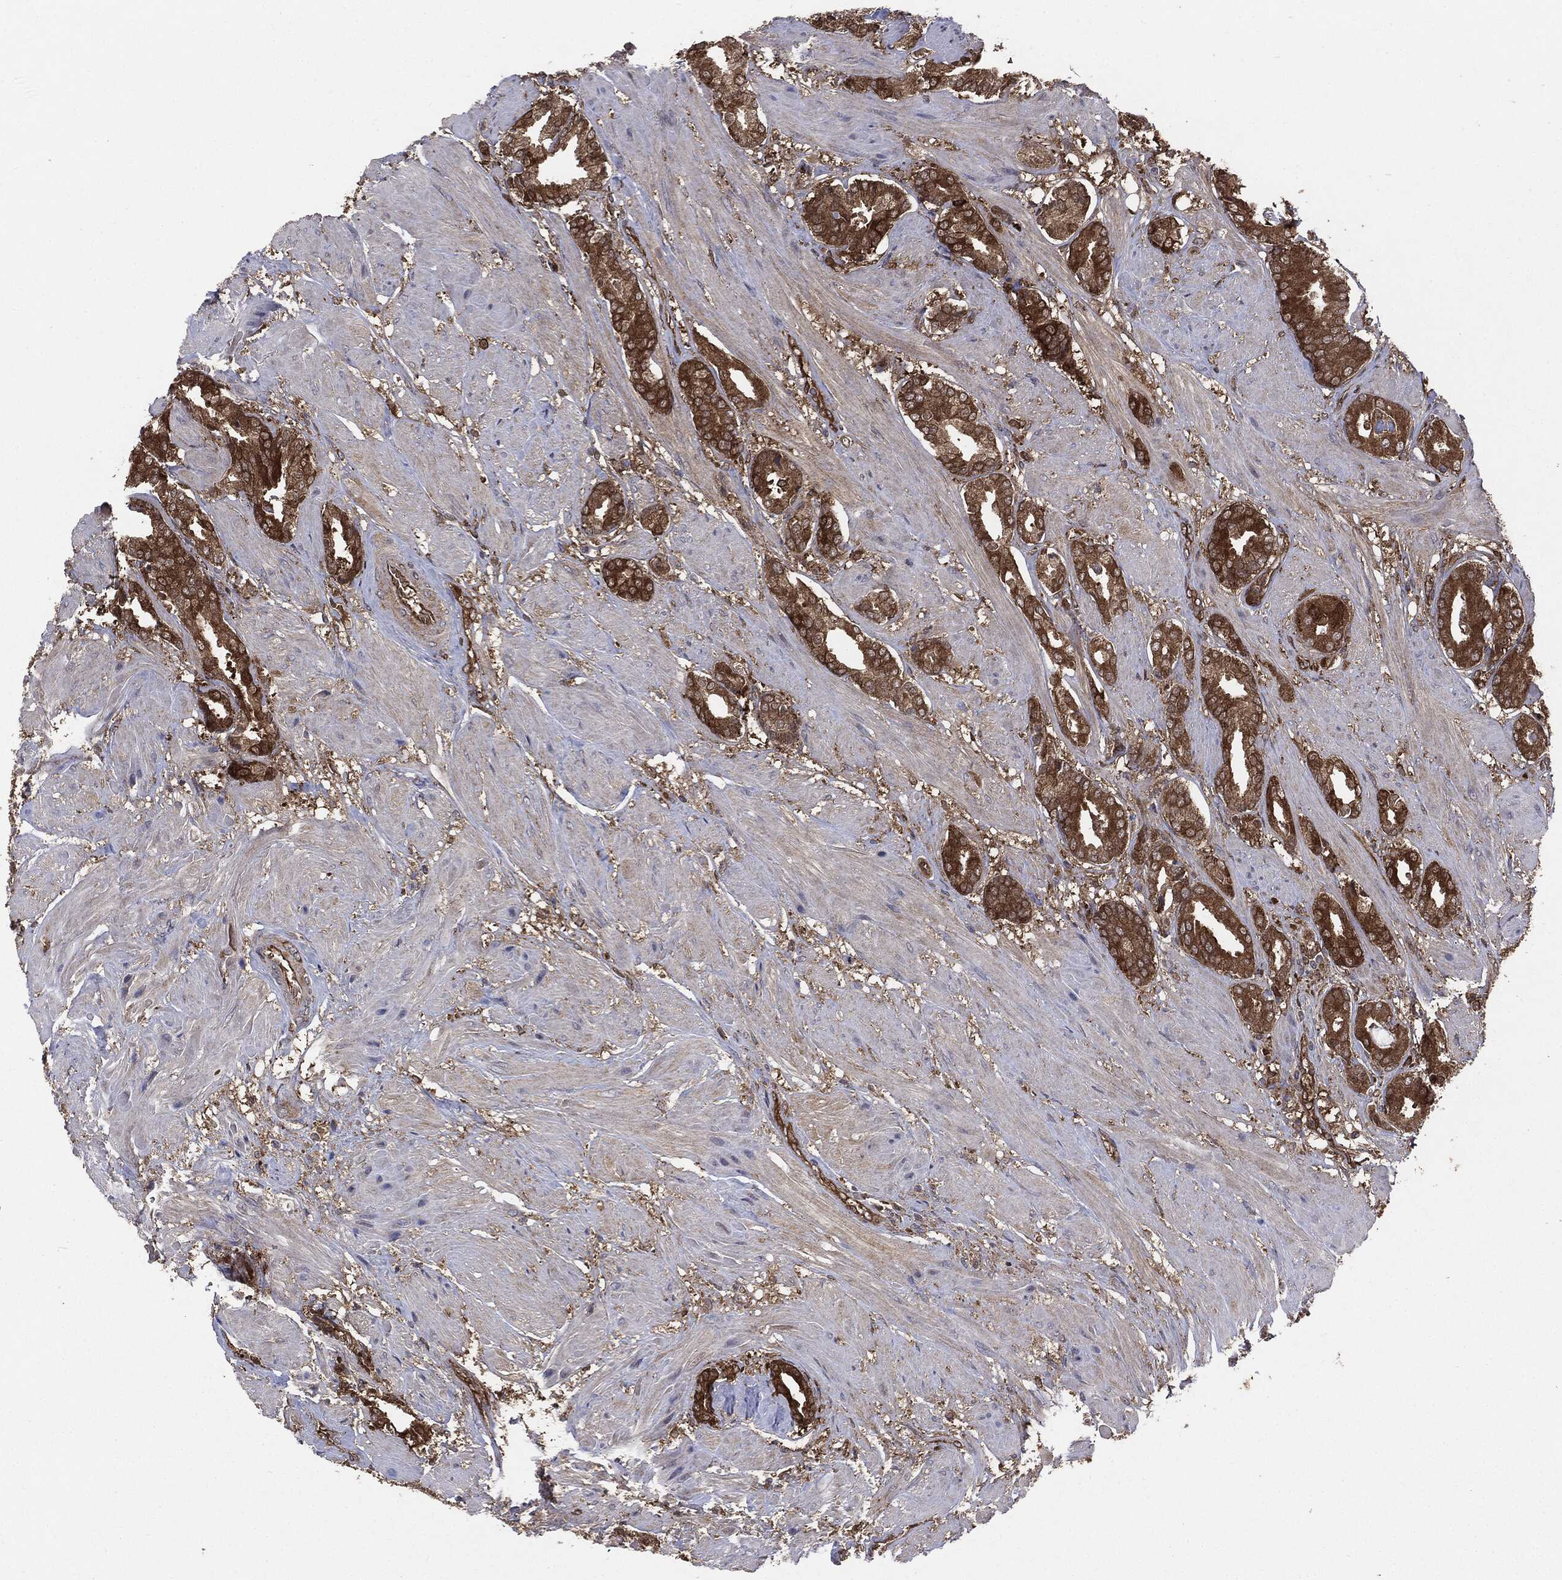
{"staining": {"intensity": "strong", "quantity": ">75%", "location": "cytoplasmic/membranous"}, "tissue": "prostate cancer", "cell_type": "Tumor cells", "image_type": "cancer", "snomed": [{"axis": "morphology", "description": "Adenocarcinoma, High grade"}, {"axis": "topography", "description": "Prostate"}], "caption": "Immunohistochemistry of human adenocarcinoma (high-grade) (prostate) displays high levels of strong cytoplasmic/membranous expression in about >75% of tumor cells. Using DAB (3,3'-diaminobenzidine) (brown) and hematoxylin (blue) stains, captured at high magnification using brightfield microscopy.", "gene": "NME1", "patient": {"sex": "male", "age": 56}}